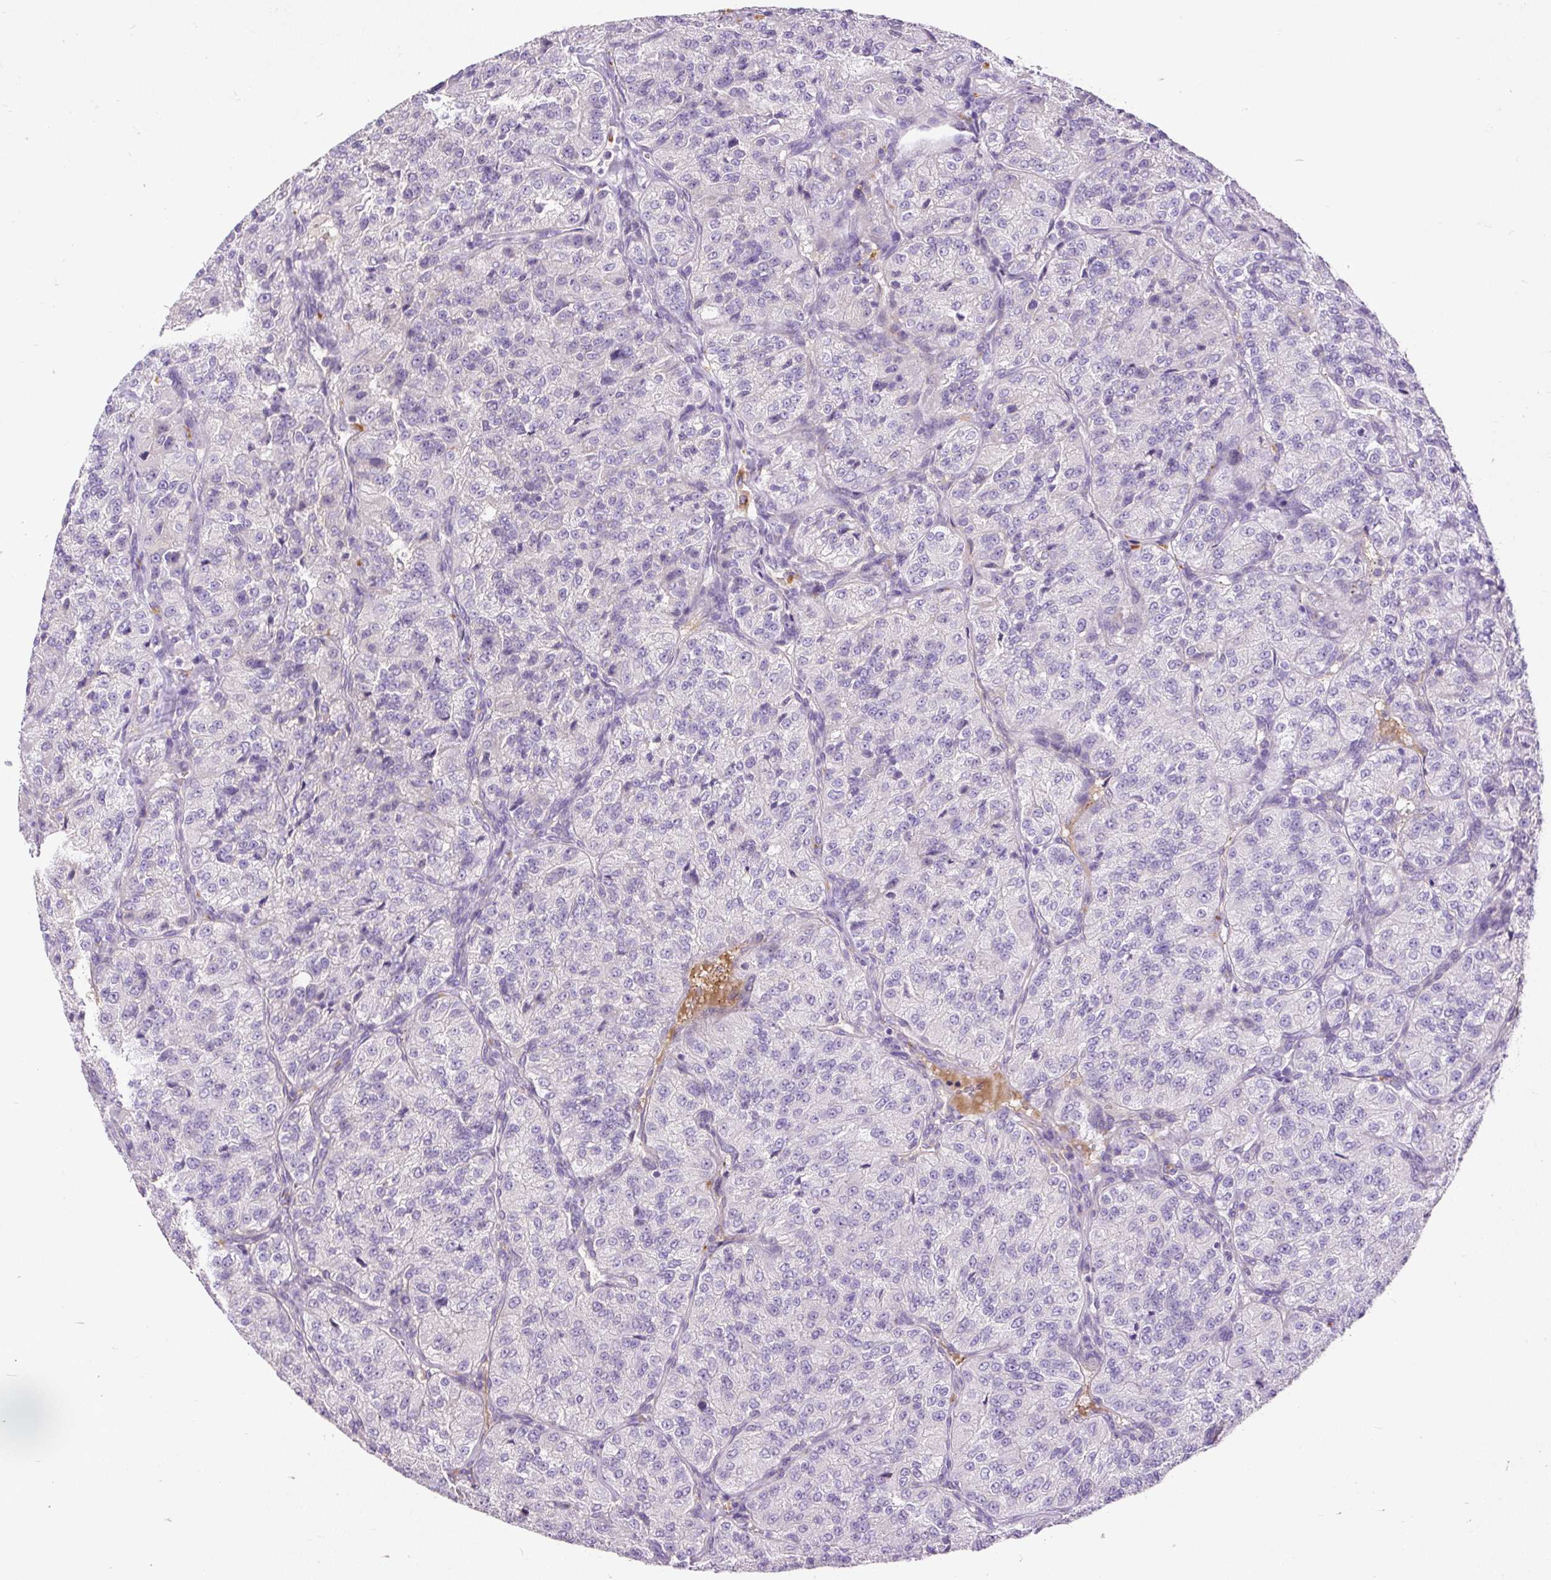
{"staining": {"intensity": "negative", "quantity": "none", "location": "none"}, "tissue": "renal cancer", "cell_type": "Tumor cells", "image_type": "cancer", "snomed": [{"axis": "morphology", "description": "Adenocarcinoma, NOS"}, {"axis": "topography", "description": "Kidney"}], "caption": "There is no significant expression in tumor cells of renal cancer (adenocarcinoma).", "gene": "KRTAP20-3", "patient": {"sex": "female", "age": 63}}